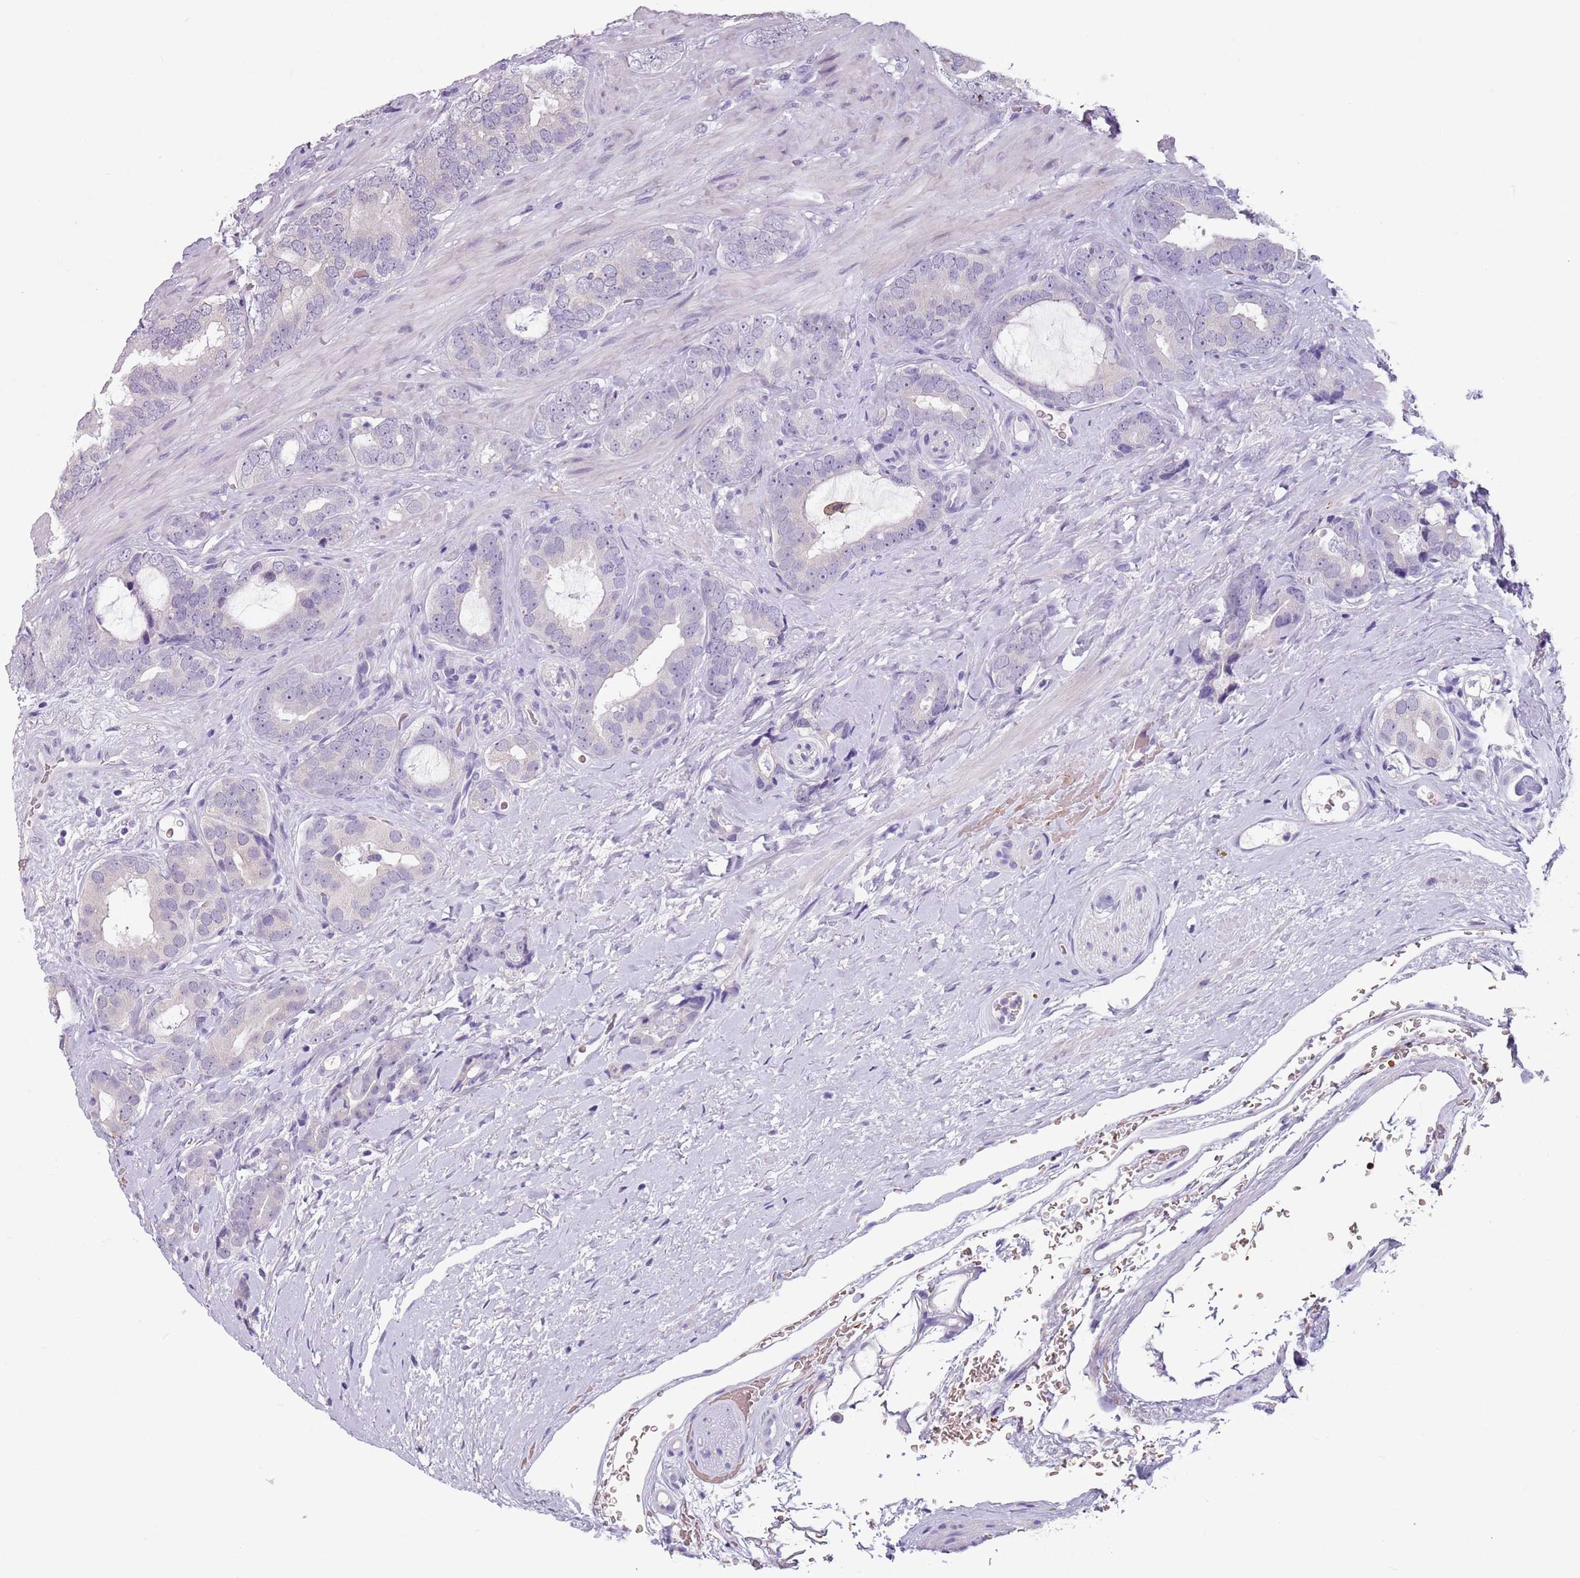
{"staining": {"intensity": "negative", "quantity": "none", "location": "none"}, "tissue": "prostate cancer", "cell_type": "Tumor cells", "image_type": "cancer", "snomed": [{"axis": "morphology", "description": "Adenocarcinoma, High grade"}, {"axis": "topography", "description": "Prostate"}], "caption": "Prostate cancer (adenocarcinoma (high-grade)) was stained to show a protein in brown. There is no significant positivity in tumor cells. (Brightfield microscopy of DAB immunohistochemistry at high magnification).", "gene": "SPESP1", "patient": {"sex": "male", "age": 71}}